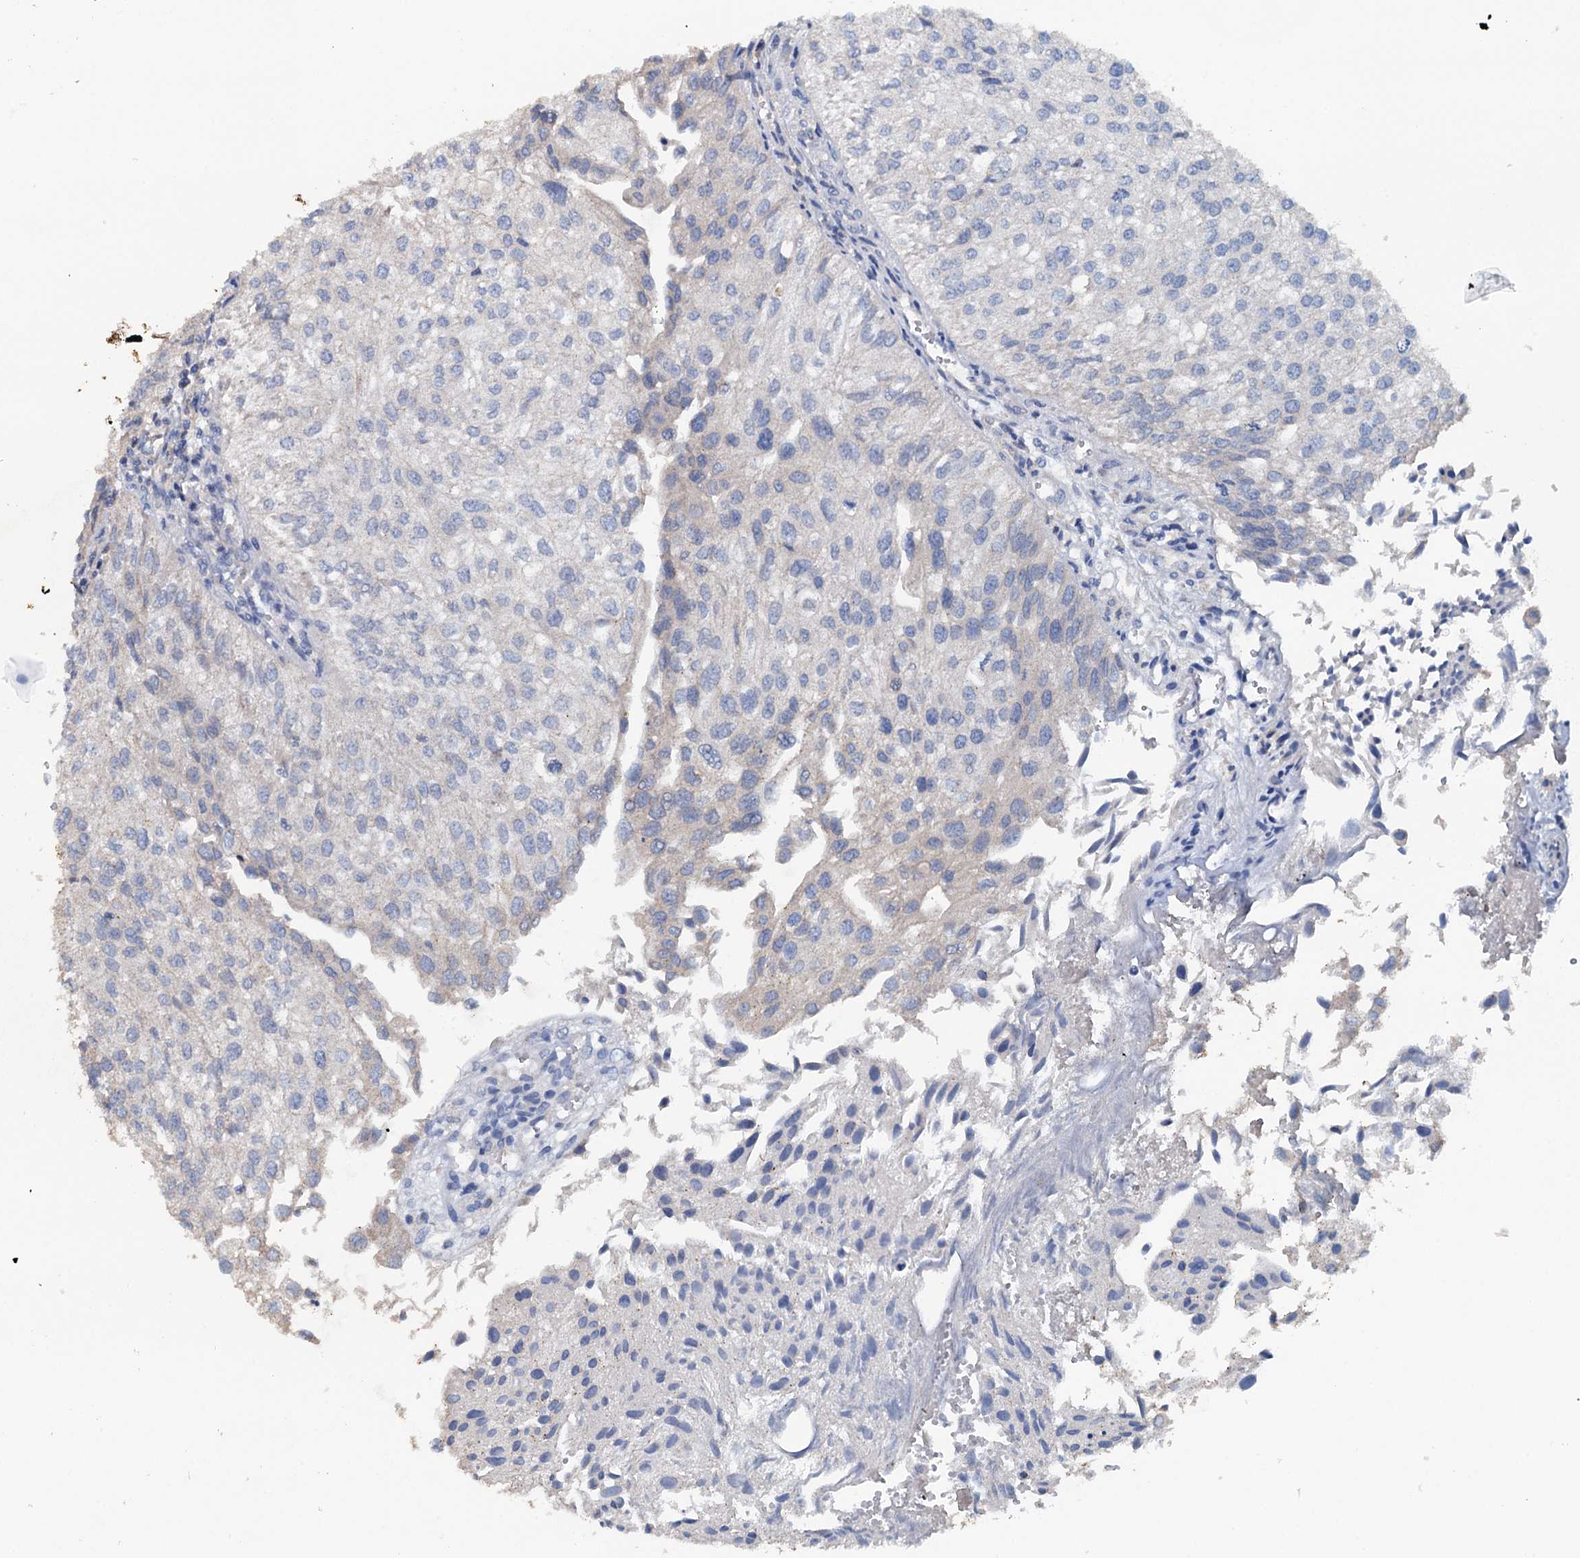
{"staining": {"intensity": "negative", "quantity": "none", "location": "none"}, "tissue": "urothelial cancer", "cell_type": "Tumor cells", "image_type": "cancer", "snomed": [{"axis": "morphology", "description": "Urothelial carcinoma, Low grade"}, {"axis": "topography", "description": "Urinary bladder"}], "caption": "Tumor cells are negative for brown protein staining in urothelial cancer.", "gene": "IL17RD", "patient": {"sex": "female", "age": 89}}